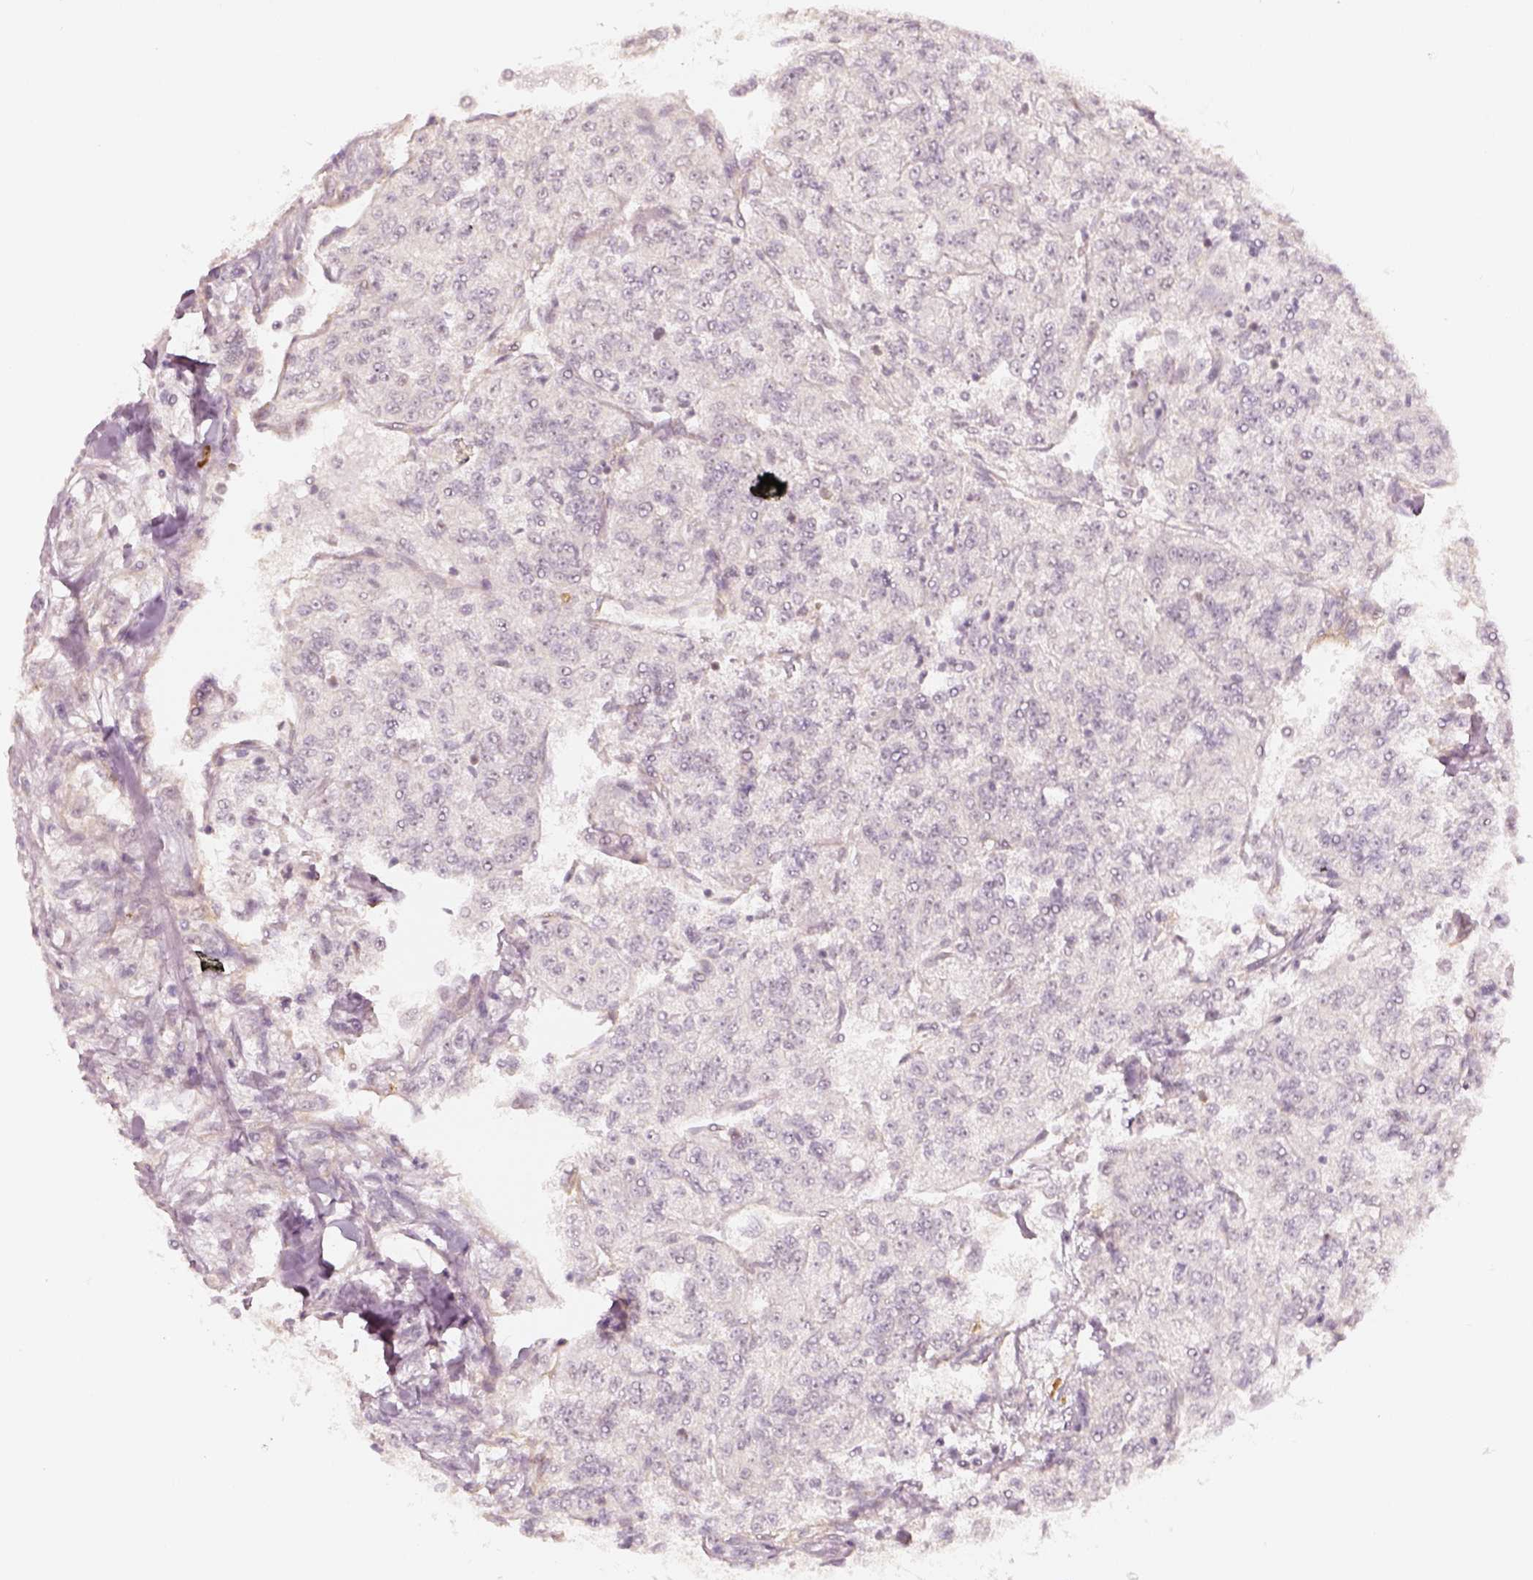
{"staining": {"intensity": "negative", "quantity": "none", "location": "none"}, "tissue": "renal cancer", "cell_type": "Tumor cells", "image_type": "cancer", "snomed": [{"axis": "morphology", "description": "Adenocarcinoma, NOS"}, {"axis": "topography", "description": "Kidney"}], "caption": "The immunohistochemistry image has no significant expression in tumor cells of adenocarcinoma (renal) tissue.", "gene": "EAF2", "patient": {"sex": "female", "age": 63}}